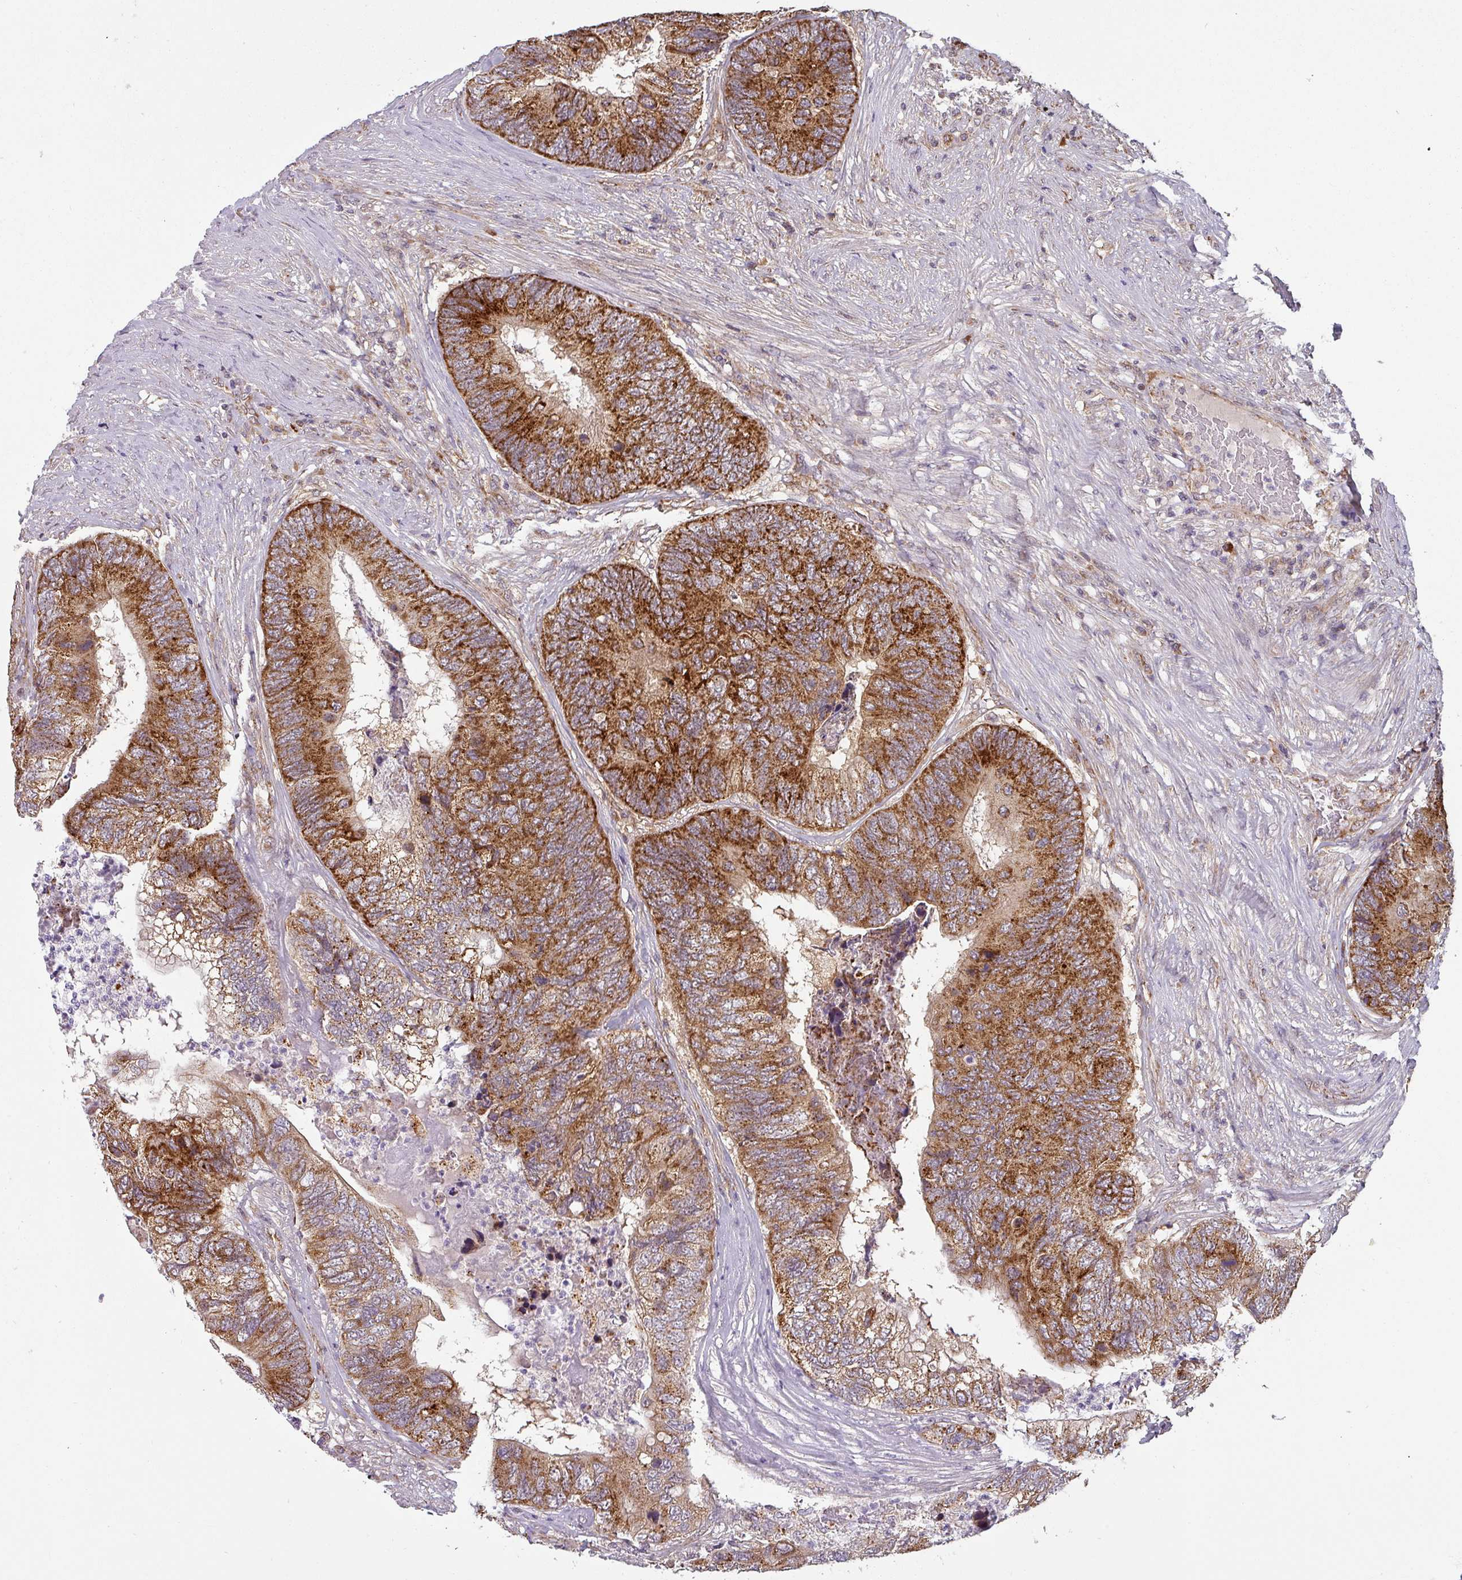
{"staining": {"intensity": "strong", "quantity": ">75%", "location": "cytoplasmic/membranous"}, "tissue": "colorectal cancer", "cell_type": "Tumor cells", "image_type": "cancer", "snomed": [{"axis": "morphology", "description": "Adenocarcinoma, NOS"}, {"axis": "topography", "description": "Colon"}], "caption": "The photomicrograph reveals immunohistochemical staining of colorectal adenocarcinoma. There is strong cytoplasmic/membranous expression is appreciated in about >75% of tumor cells. The protein of interest is shown in brown color, while the nuclei are stained blue.", "gene": "MRPS16", "patient": {"sex": "female", "age": 67}}